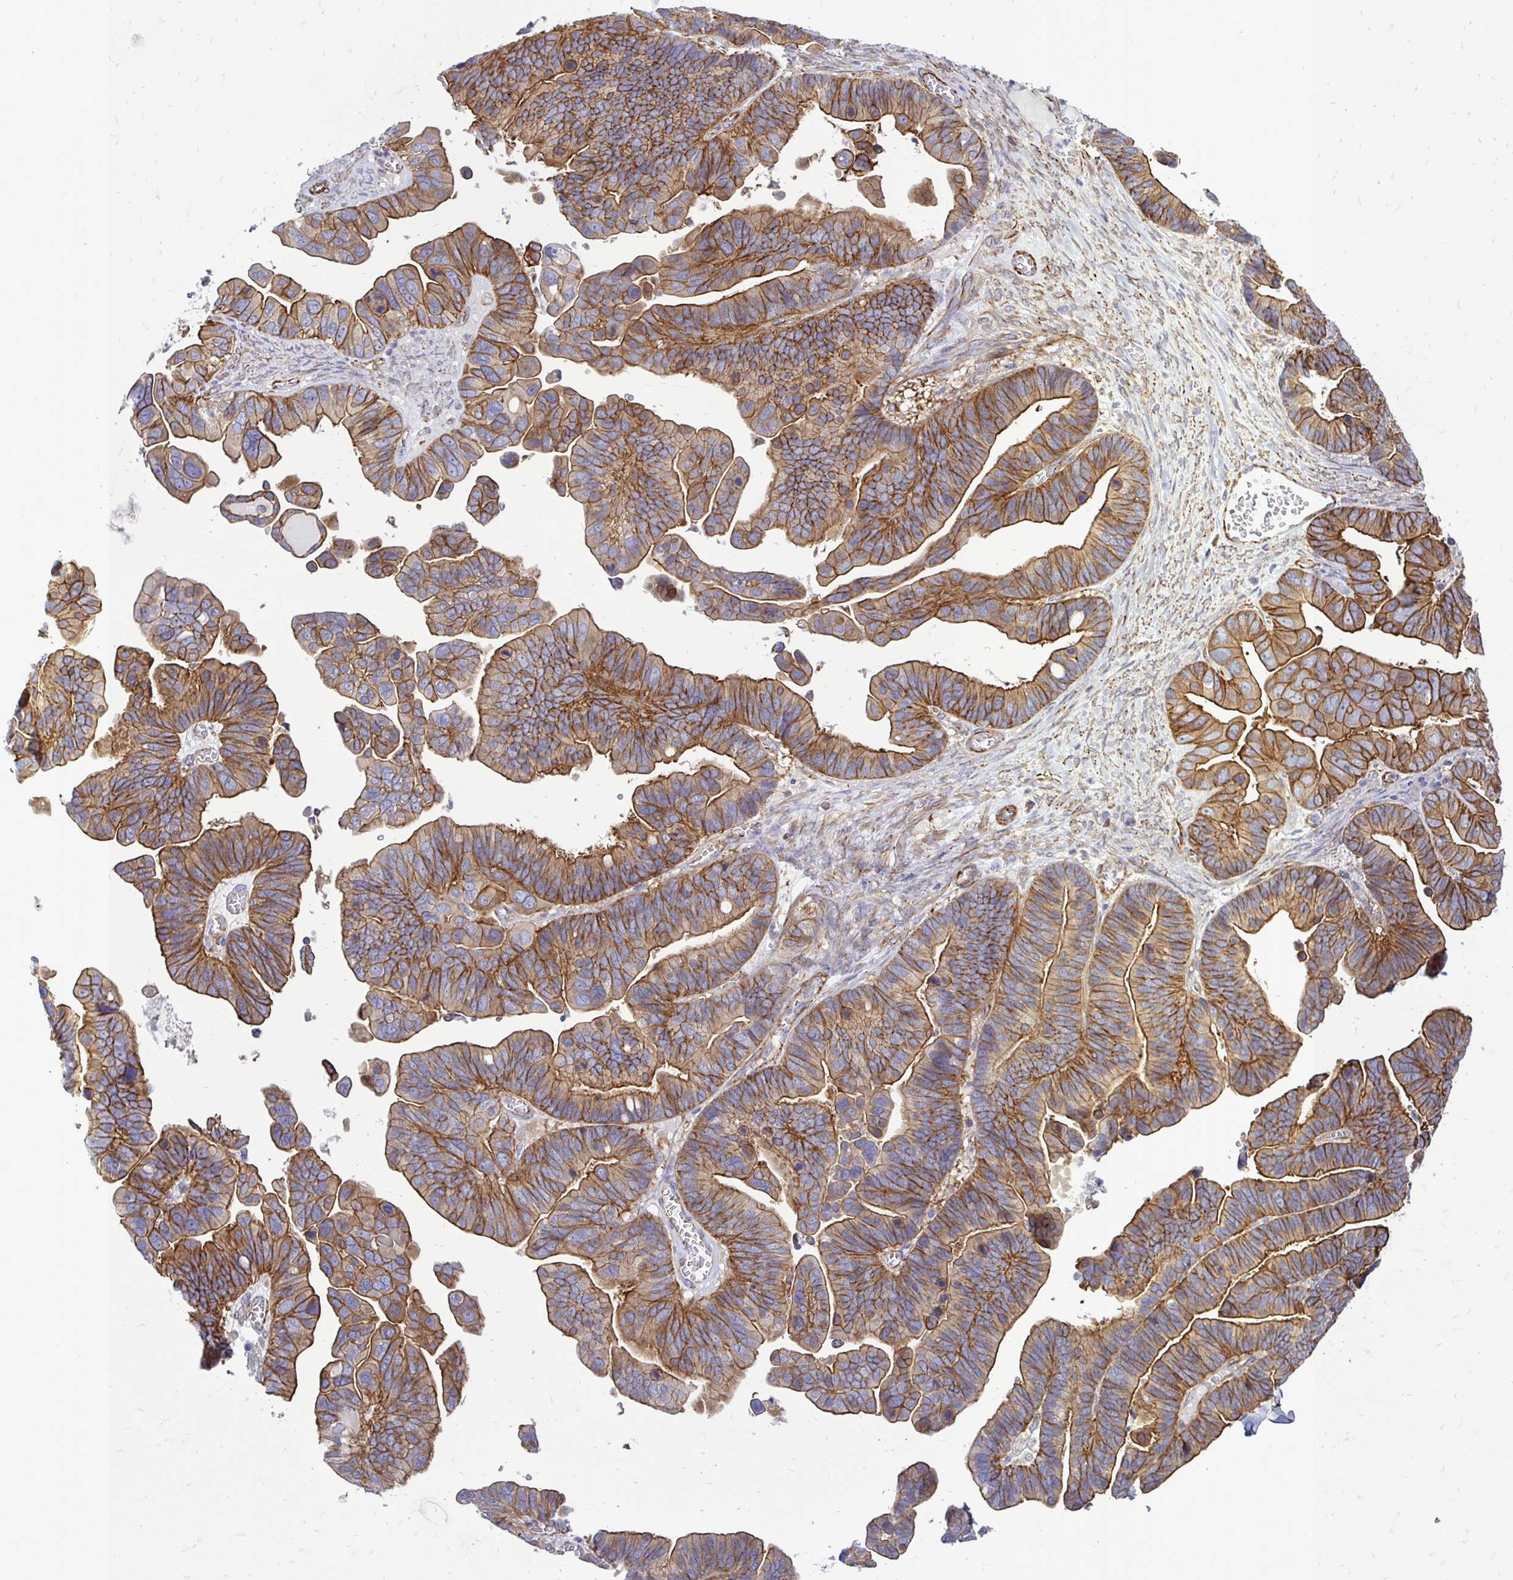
{"staining": {"intensity": "moderate", "quantity": ">75%", "location": "cytoplasmic/membranous"}, "tissue": "ovarian cancer", "cell_type": "Tumor cells", "image_type": "cancer", "snomed": [{"axis": "morphology", "description": "Cystadenocarcinoma, serous, NOS"}, {"axis": "topography", "description": "Ovary"}], "caption": "Approximately >75% of tumor cells in ovarian cancer reveal moderate cytoplasmic/membranous protein positivity as visualized by brown immunohistochemical staining.", "gene": "CTPS1", "patient": {"sex": "female", "age": 56}}